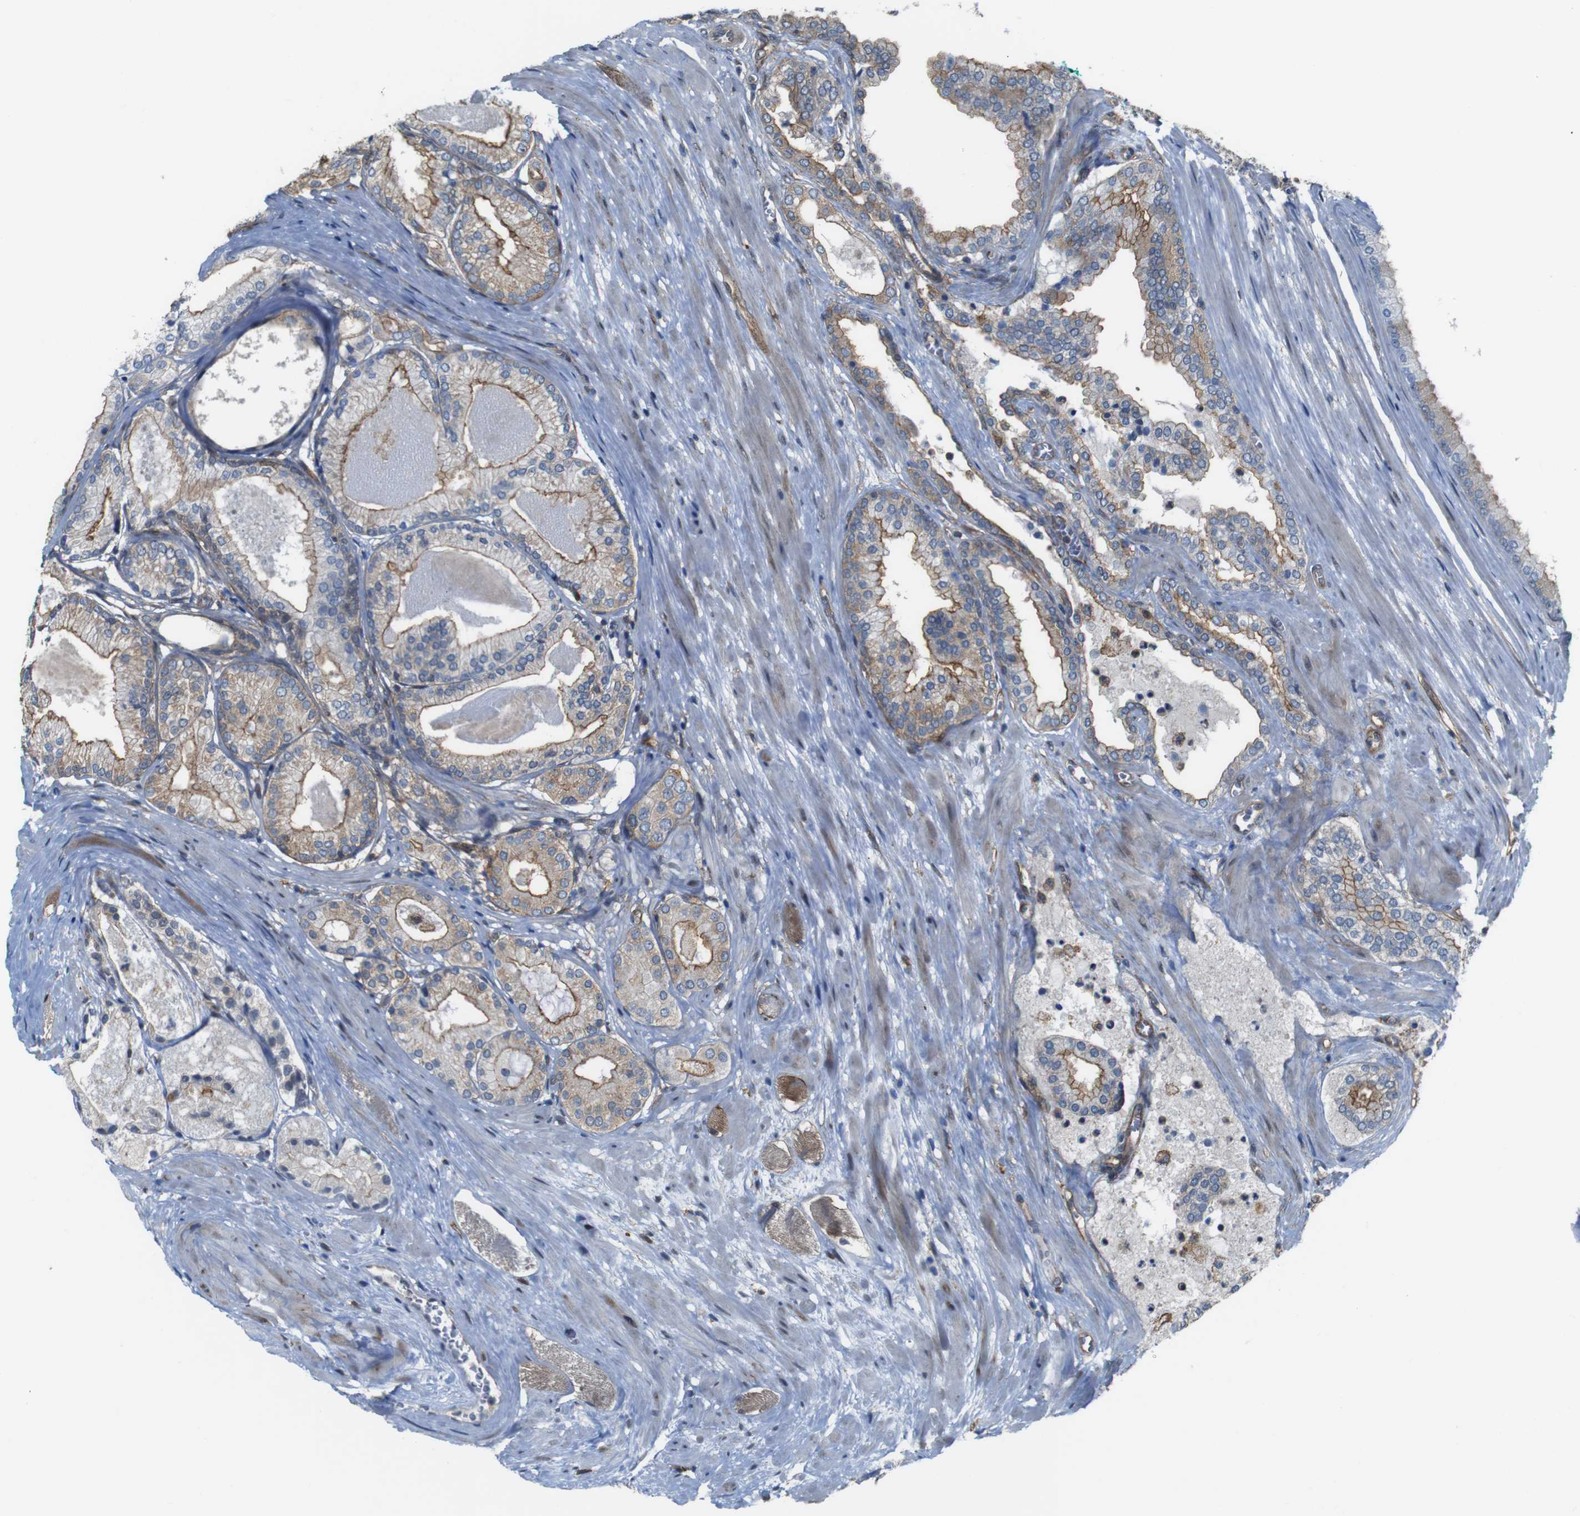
{"staining": {"intensity": "weak", "quantity": "25%-75%", "location": "cytoplasmic/membranous"}, "tissue": "prostate cancer", "cell_type": "Tumor cells", "image_type": "cancer", "snomed": [{"axis": "morphology", "description": "Adenocarcinoma, High grade"}, {"axis": "topography", "description": "Prostate"}], "caption": "A photomicrograph of prostate cancer stained for a protein displays weak cytoplasmic/membranous brown staining in tumor cells.", "gene": "PTGER4", "patient": {"sex": "male", "age": 59}}